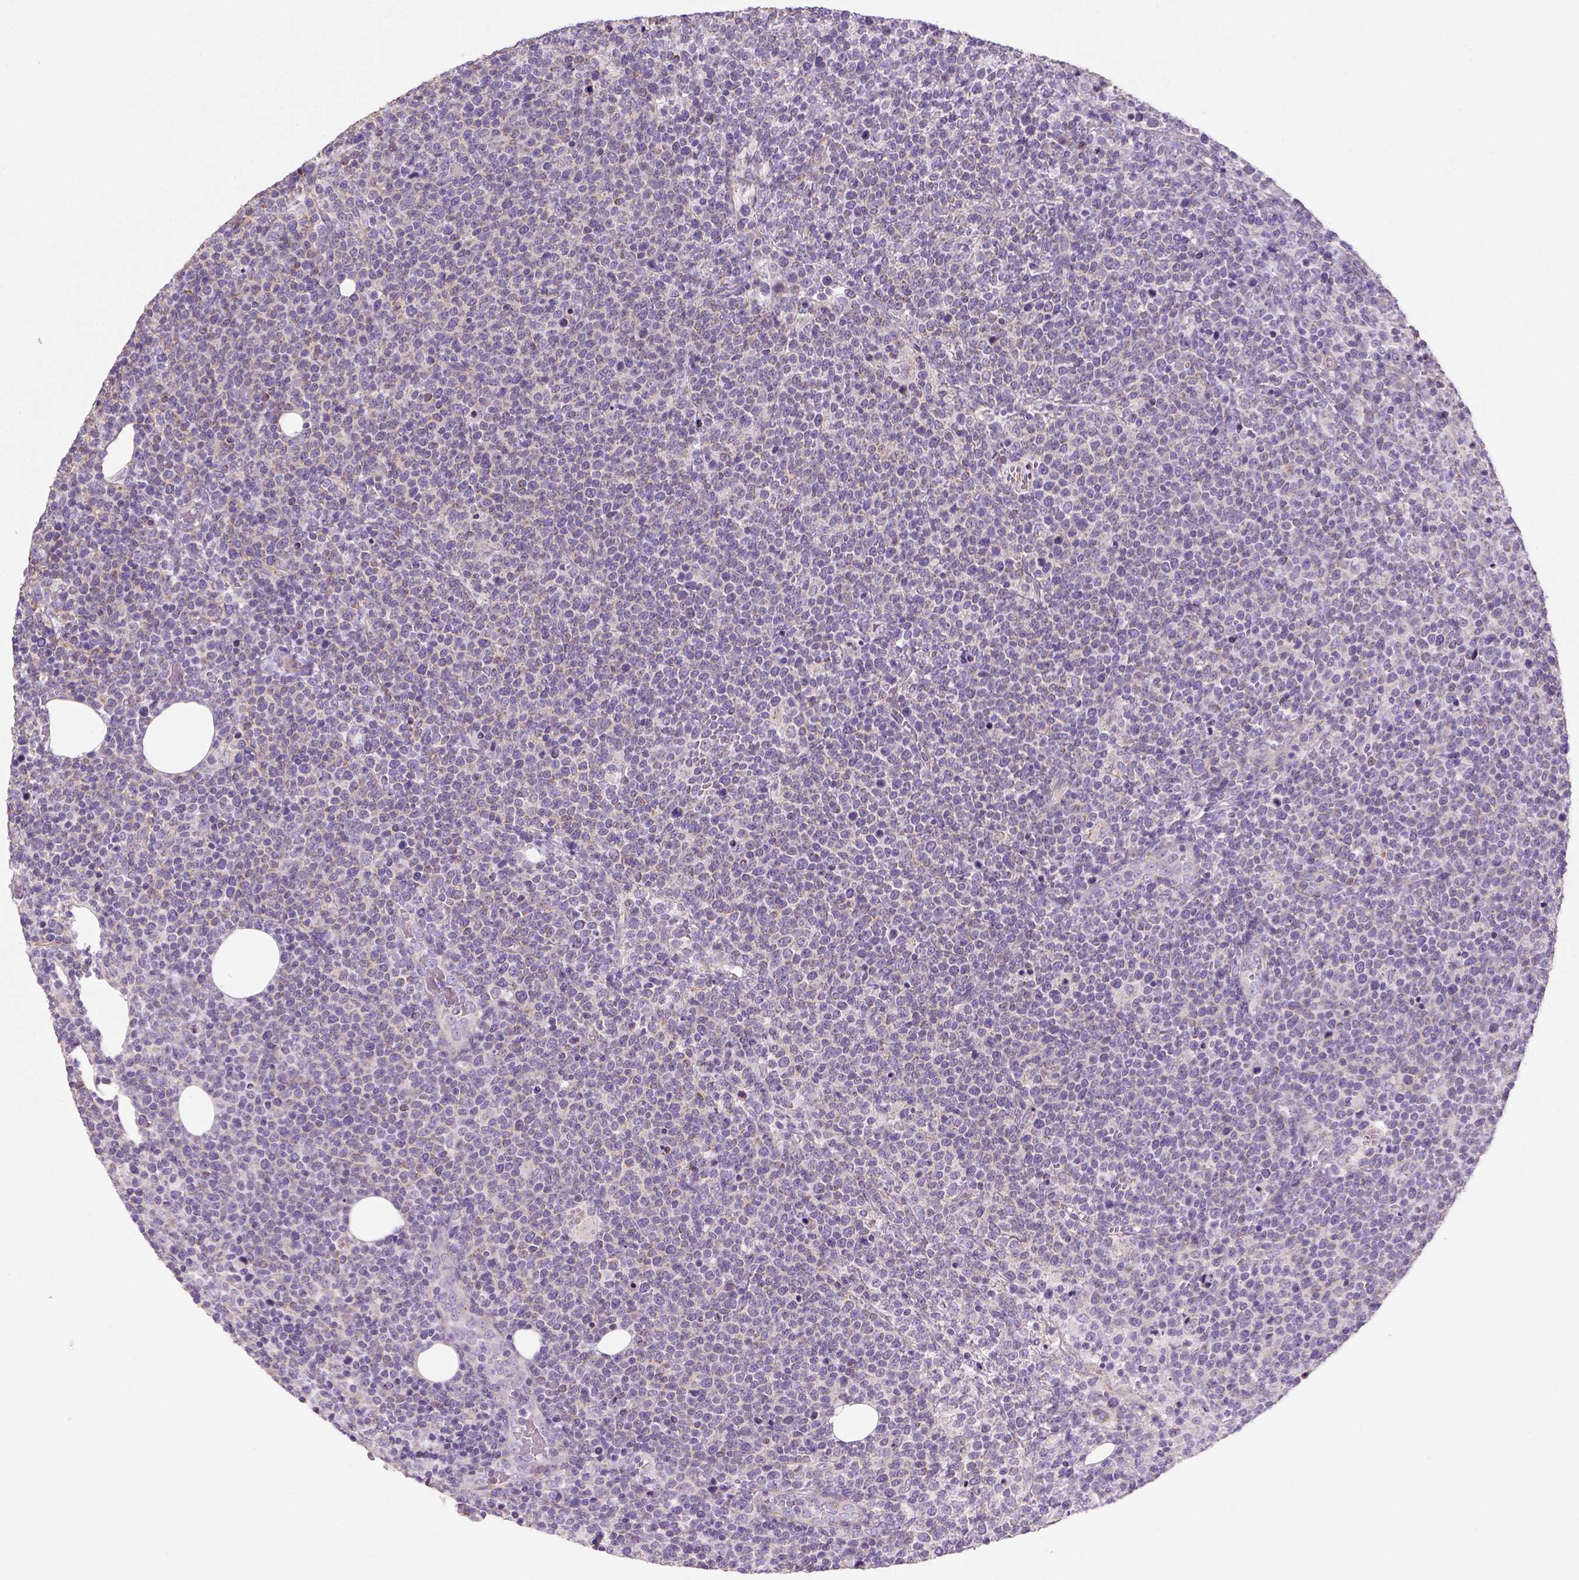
{"staining": {"intensity": "negative", "quantity": "none", "location": "none"}, "tissue": "lymphoma", "cell_type": "Tumor cells", "image_type": "cancer", "snomed": [{"axis": "morphology", "description": "Malignant lymphoma, non-Hodgkin's type, High grade"}, {"axis": "topography", "description": "Lymph node"}], "caption": "A photomicrograph of human malignant lymphoma, non-Hodgkin's type (high-grade) is negative for staining in tumor cells.", "gene": "HTRA1", "patient": {"sex": "male", "age": 61}}